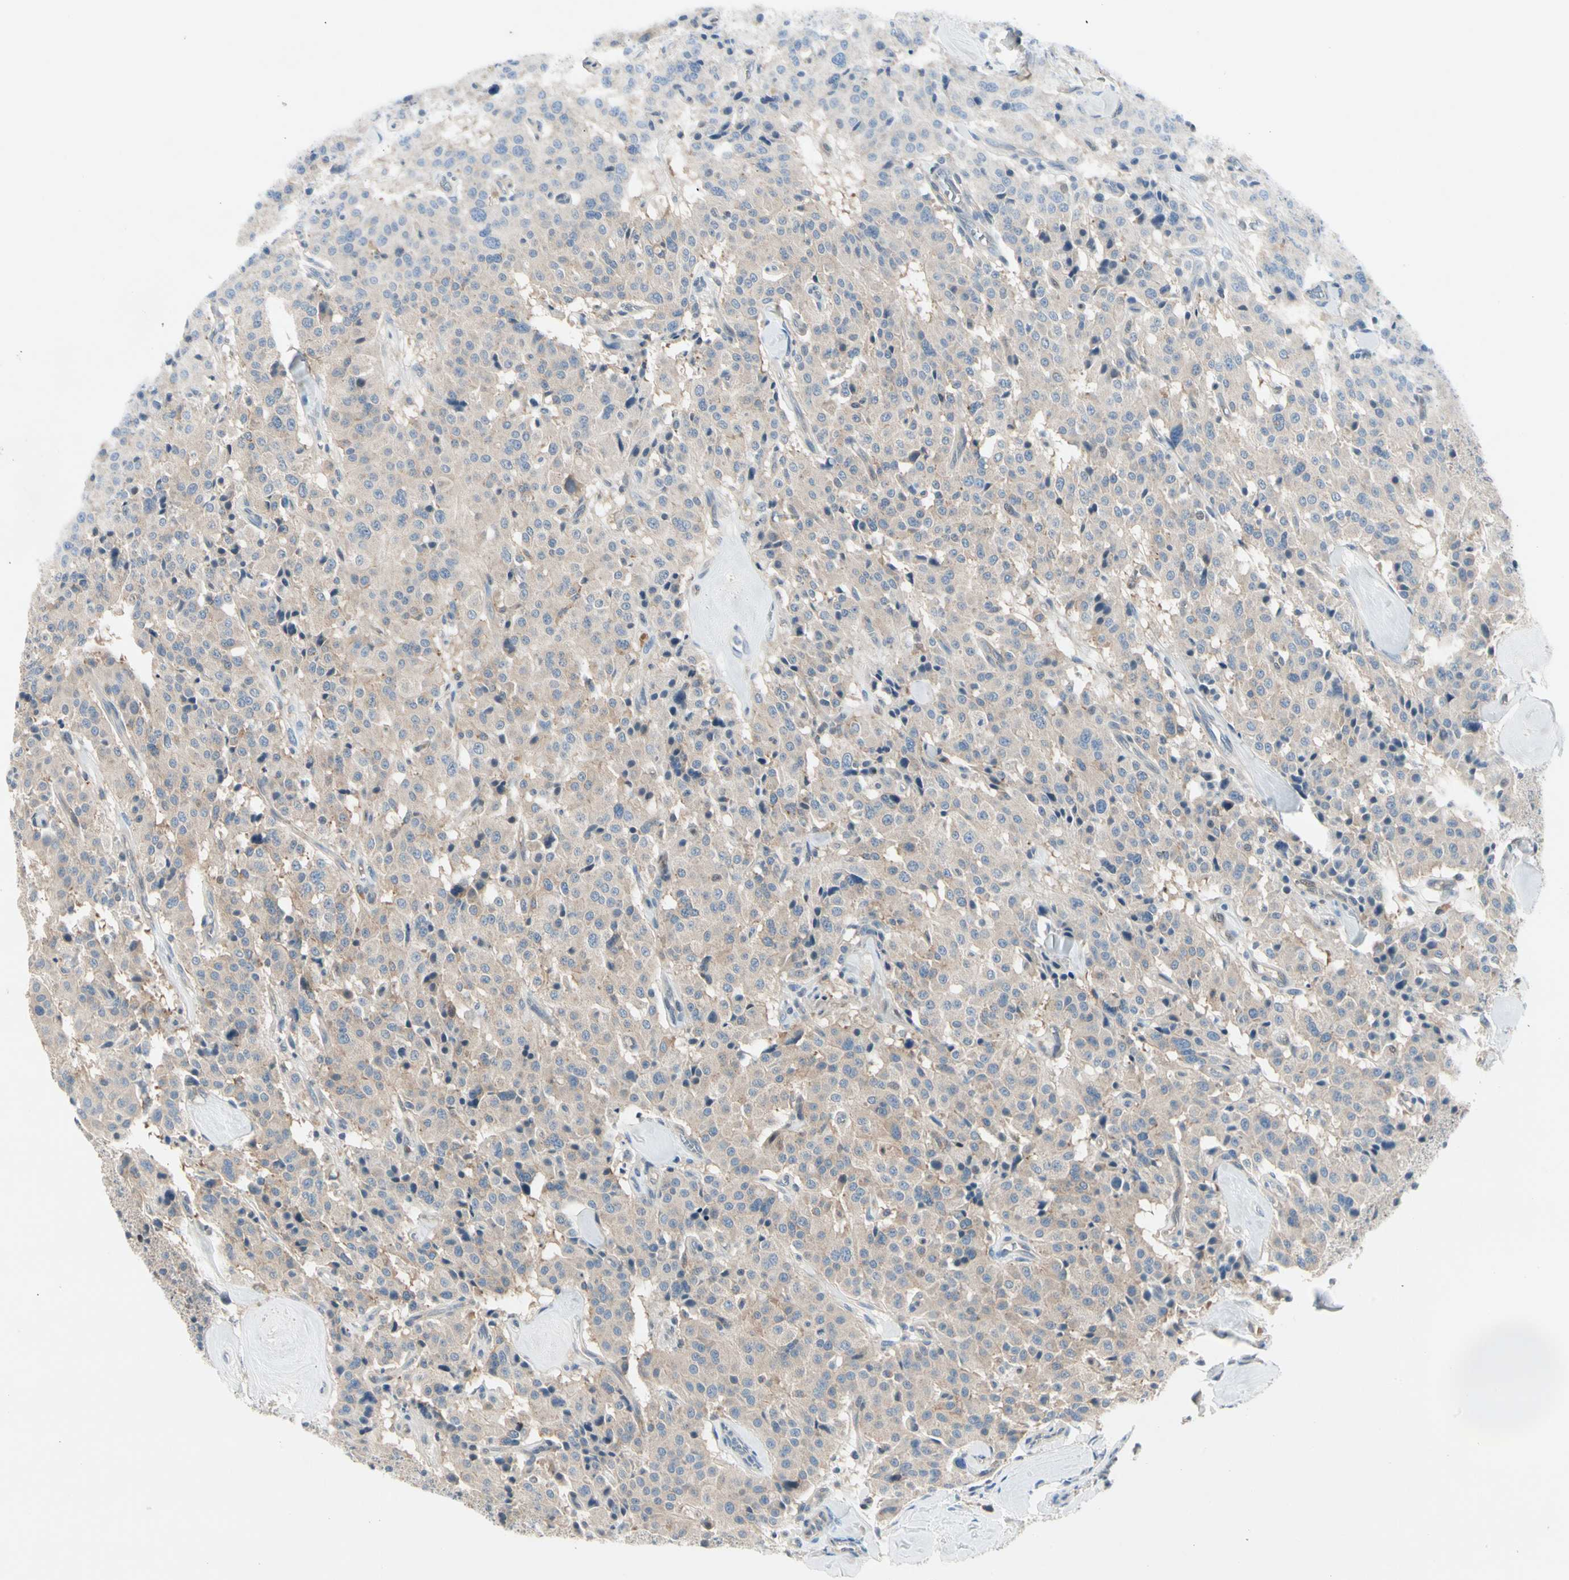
{"staining": {"intensity": "weak", "quantity": ">75%", "location": "cytoplasmic/membranous"}, "tissue": "carcinoid", "cell_type": "Tumor cells", "image_type": "cancer", "snomed": [{"axis": "morphology", "description": "Carcinoid, malignant, NOS"}, {"axis": "topography", "description": "Lung"}], "caption": "A photomicrograph of carcinoid stained for a protein exhibits weak cytoplasmic/membranous brown staining in tumor cells.", "gene": "IL1R1", "patient": {"sex": "male", "age": 30}}